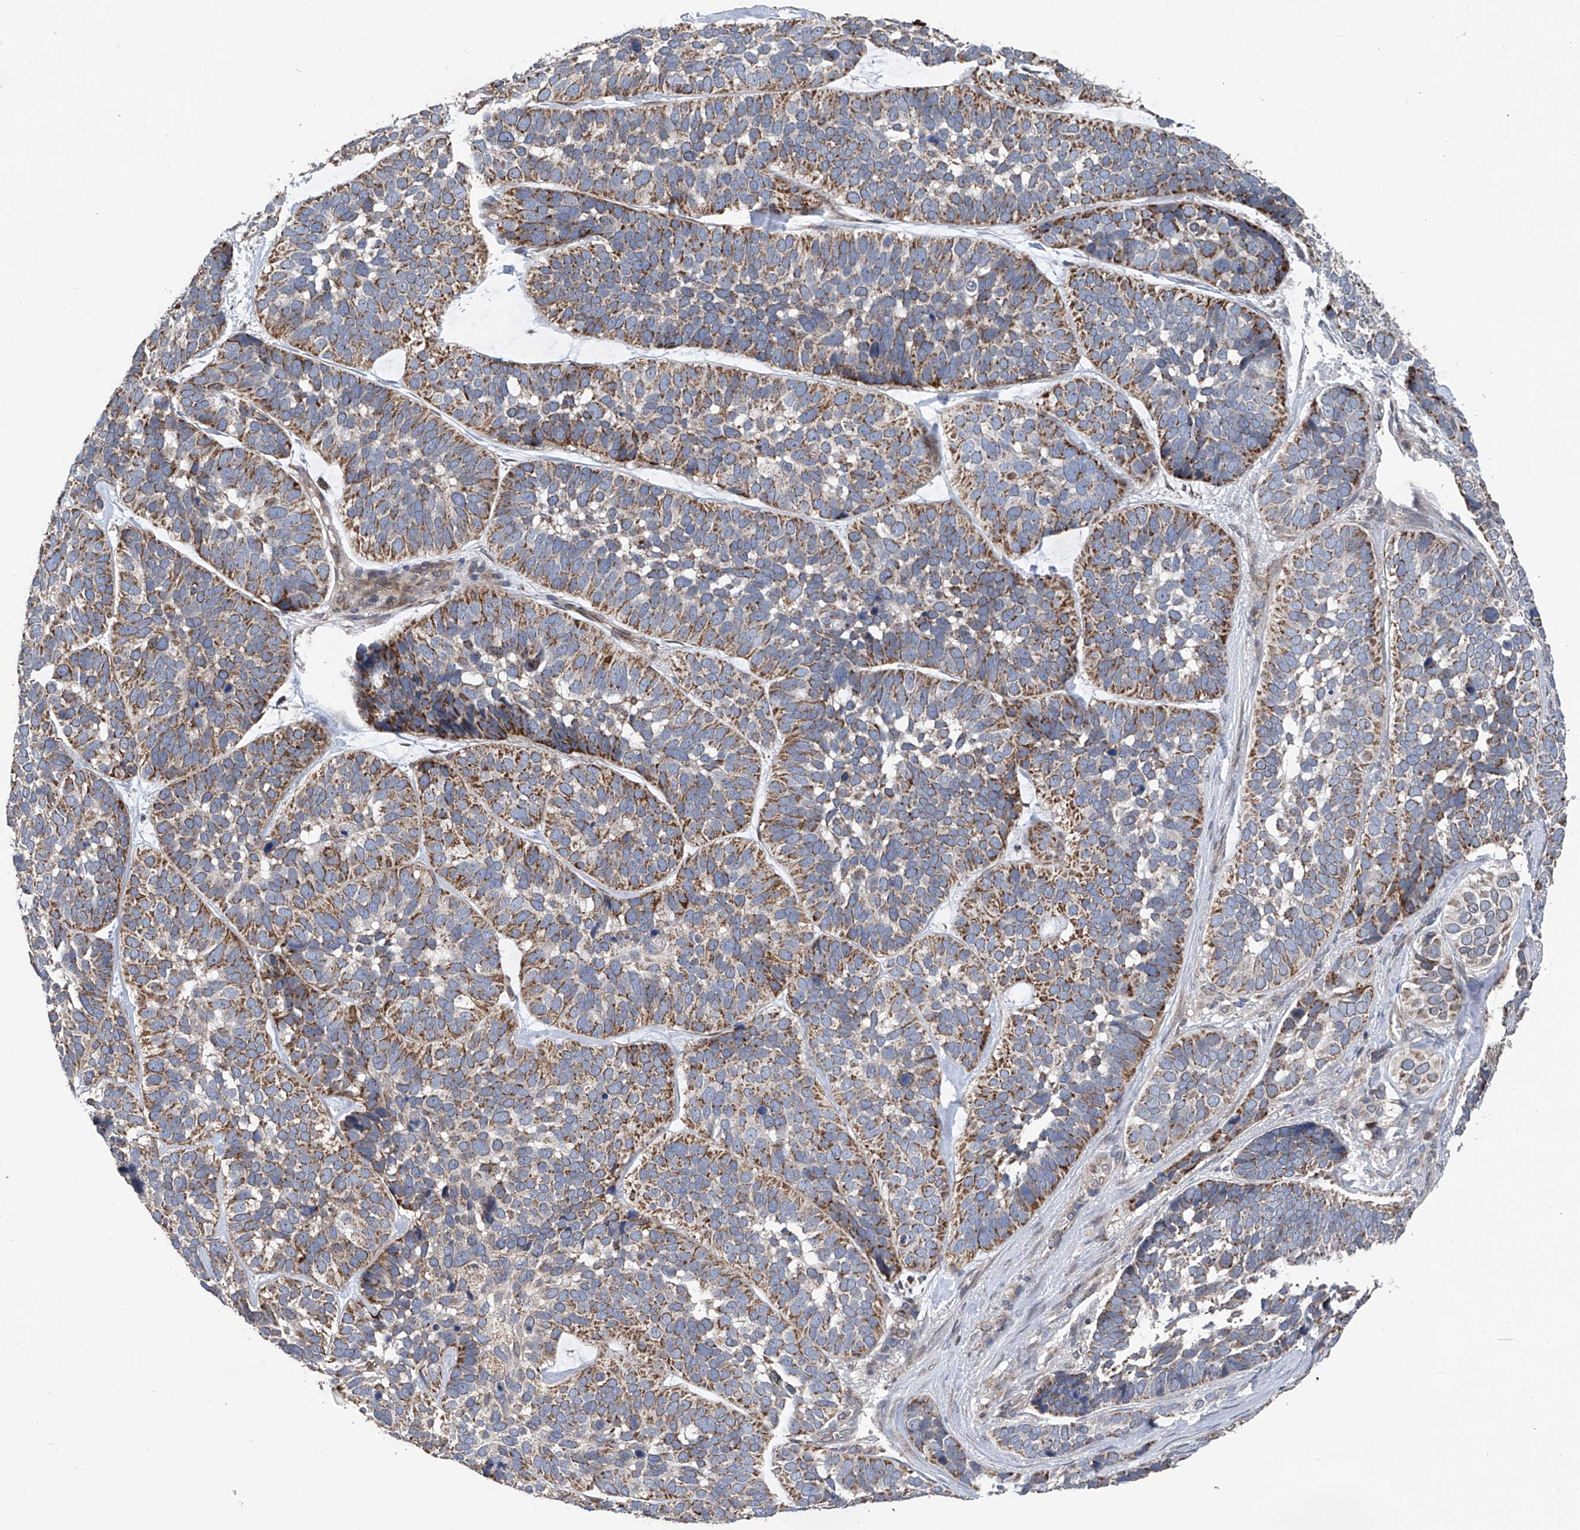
{"staining": {"intensity": "moderate", "quantity": ">75%", "location": "cytoplasmic/membranous"}, "tissue": "skin cancer", "cell_type": "Tumor cells", "image_type": "cancer", "snomed": [{"axis": "morphology", "description": "Basal cell carcinoma"}, {"axis": "topography", "description": "Skin"}], "caption": "An immunohistochemistry (IHC) photomicrograph of tumor tissue is shown. Protein staining in brown shows moderate cytoplasmic/membranous positivity in skin basal cell carcinoma within tumor cells. Using DAB (3,3'-diaminobenzidine) (brown) and hematoxylin (blue) stains, captured at high magnification using brightfield microscopy.", "gene": "BCKDHB", "patient": {"sex": "male", "age": 62}}